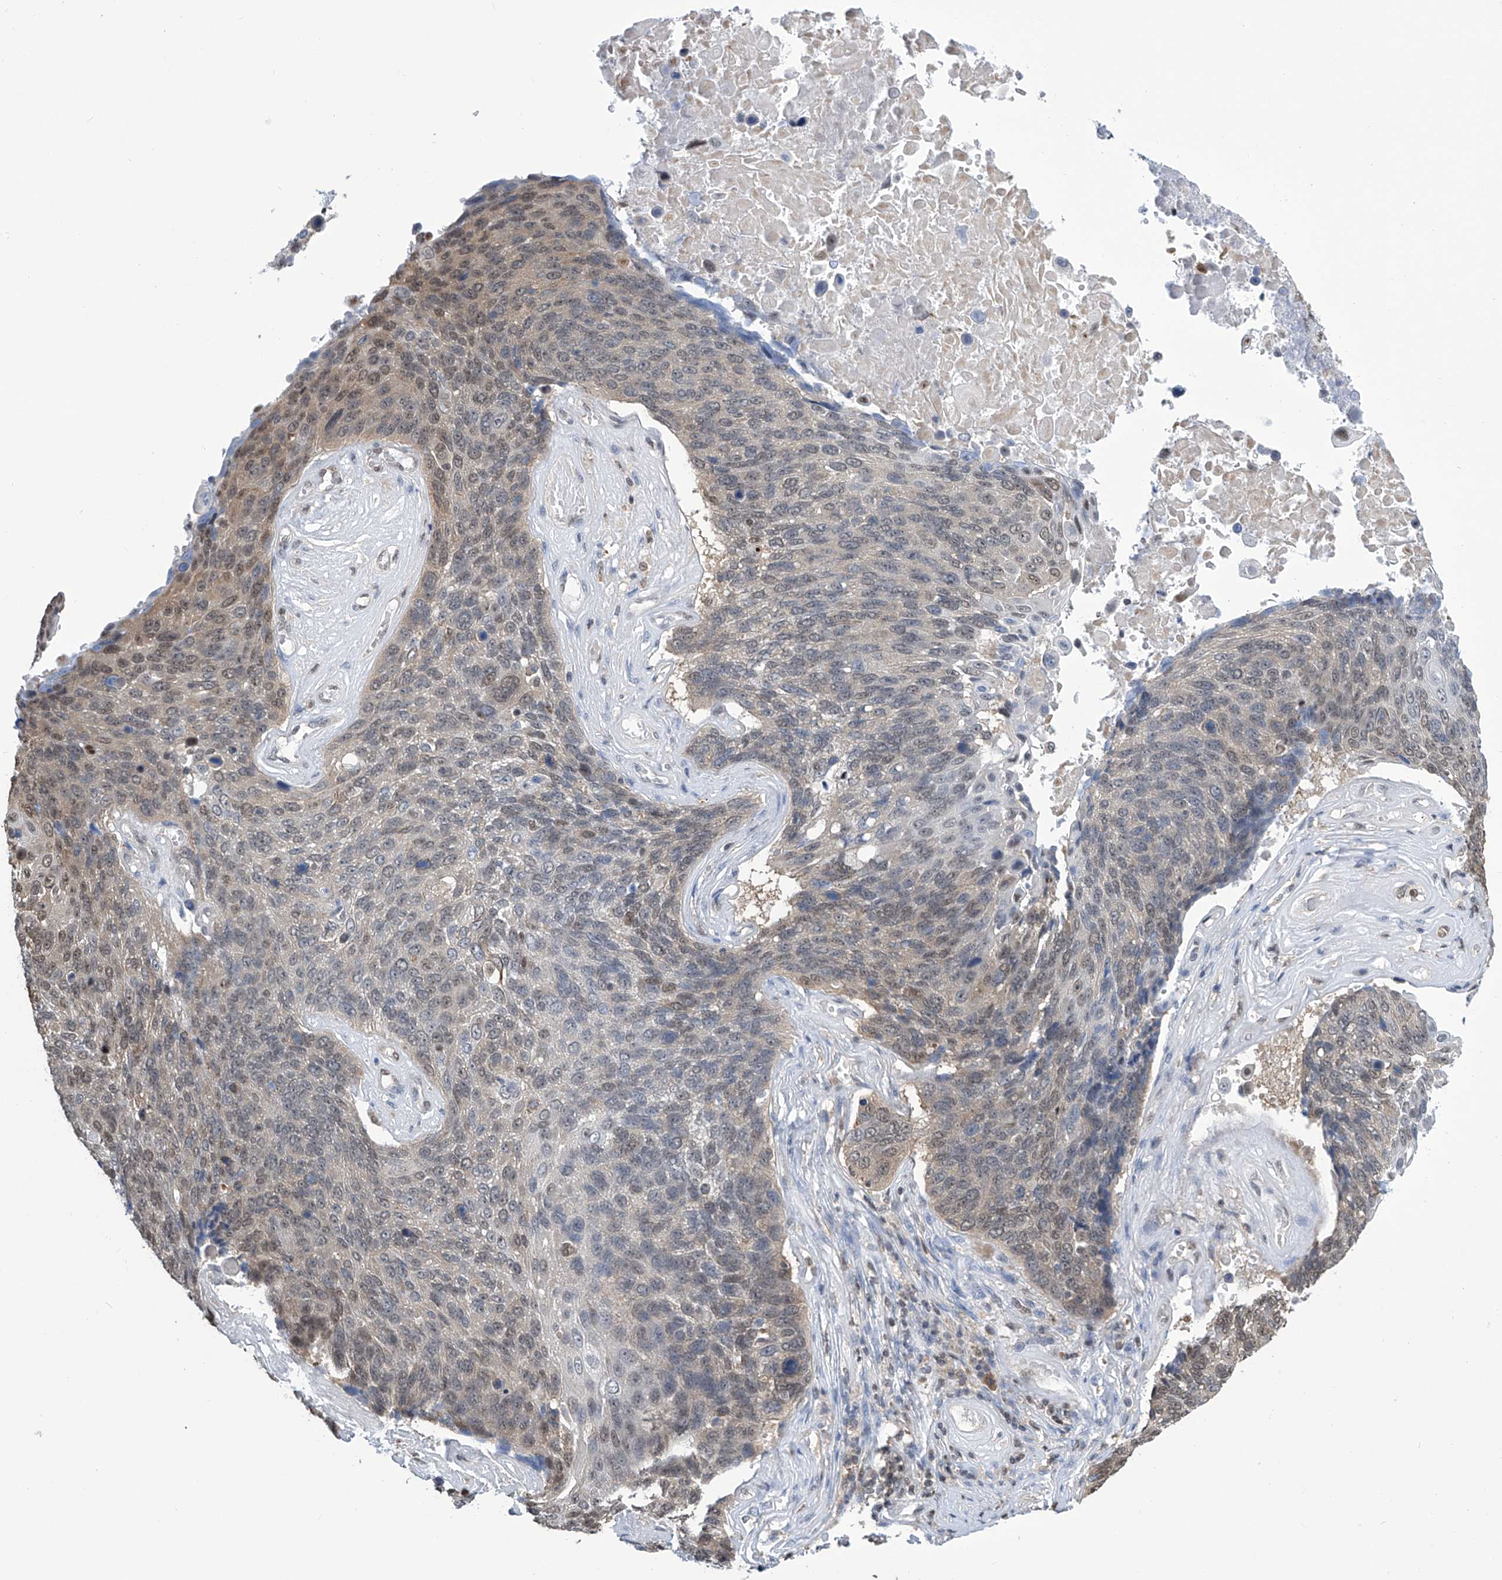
{"staining": {"intensity": "weak", "quantity": "25%-75%", "location": "nuclear"}, "tissue": "lung cancer", "cell_type": "Tumor cells", "image_type": "cancer", "snomed": [{"axis": "morphology", "description": "Squamous cell carcinoma, NOS"}, {"axis": "topography", "description": "Lung"}], "caption": "This image reveals lung cancer stained with immunohistochemistry (IHC) to label a protein in brown. The nuclear of tumor cells show weak positivity for the protein. Nuclei are counter-stained blue.", "gene": "SREBF2", "patient": {"sex": "male", "age": 66}}